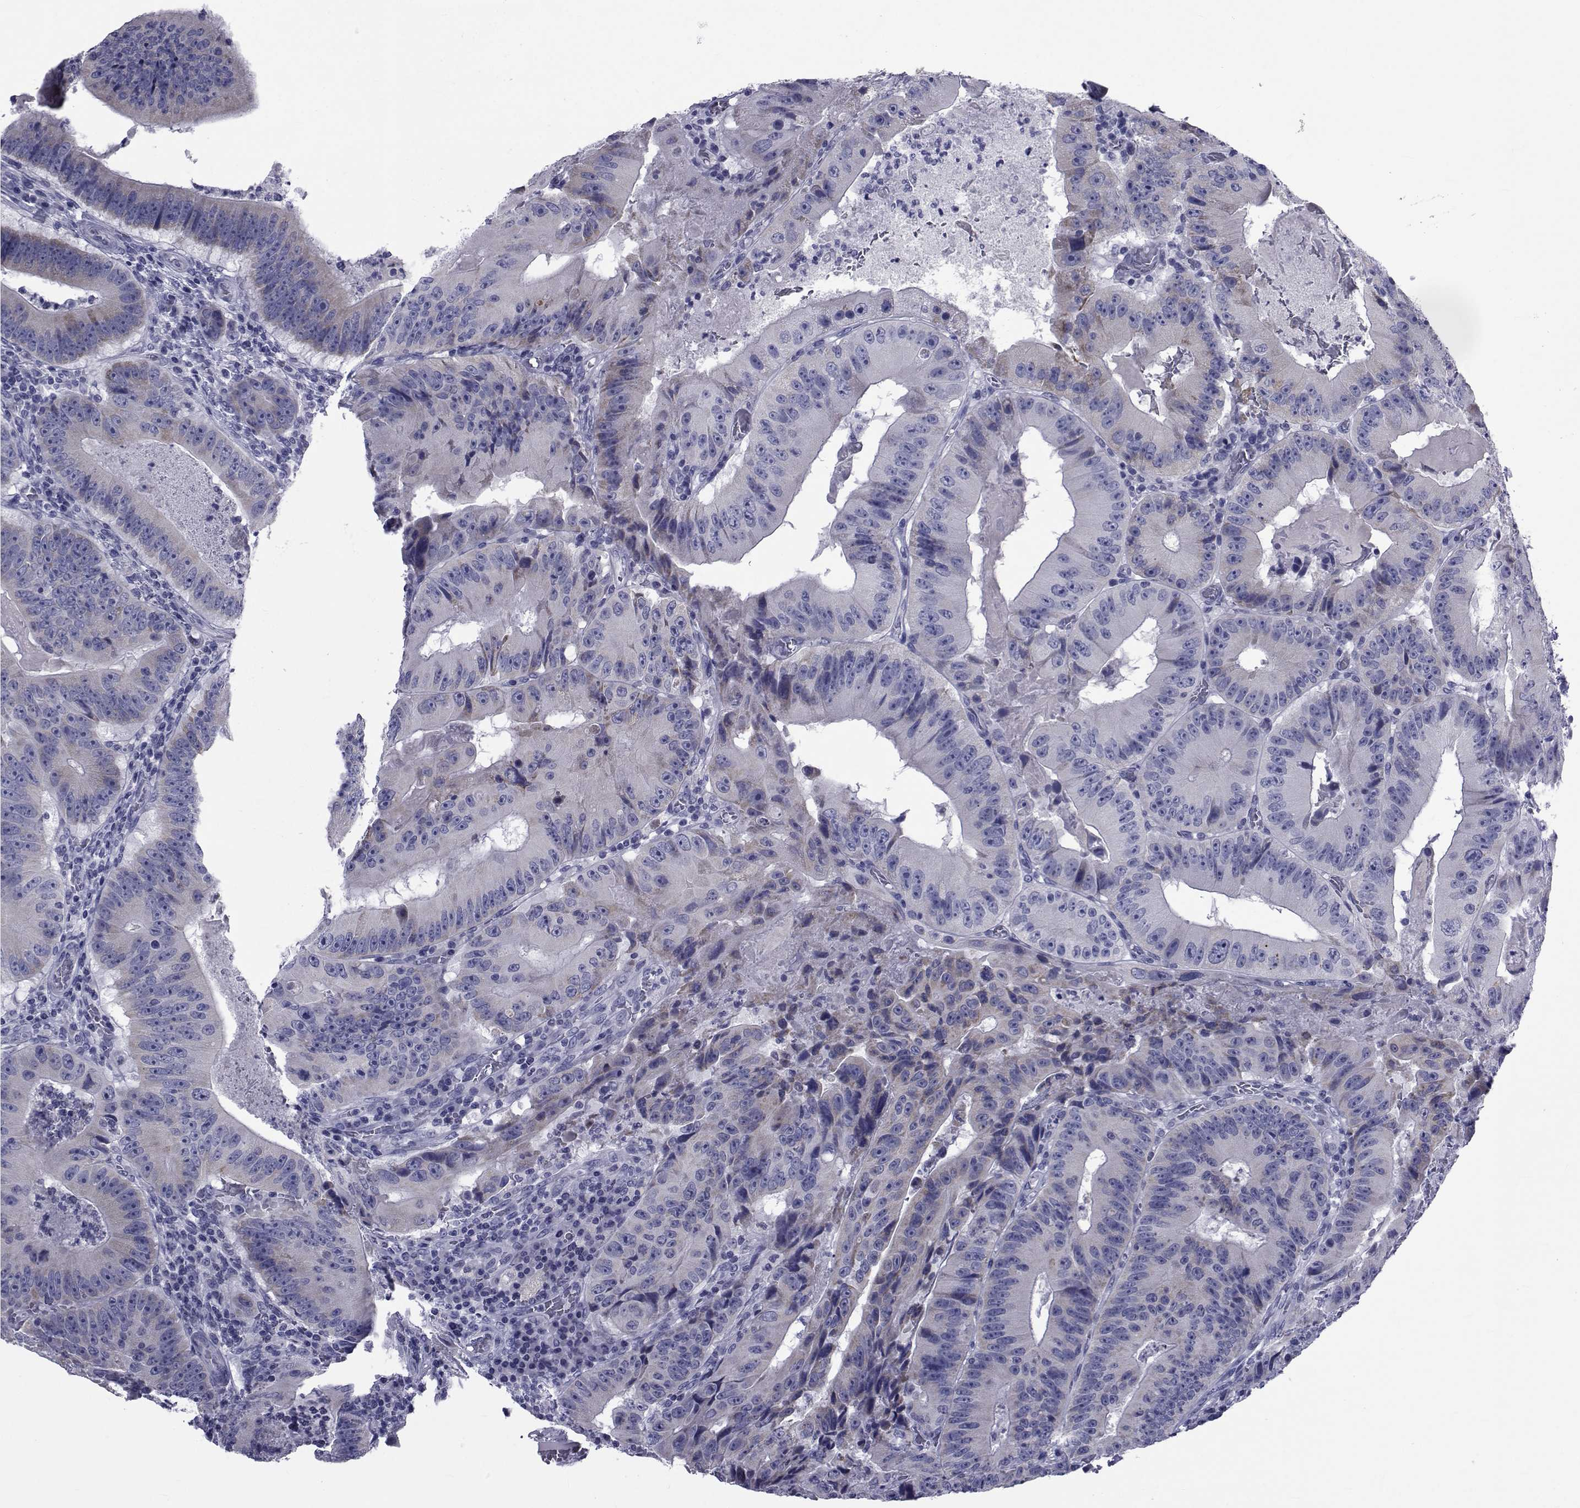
{"staining": {"intensity": "weak", "quantity": "<25%", "location": "cytoplasmic/membranous"}, "tissue": "colorectal cancer", "cell_type": "Tumor cells", "image_type": "cancer", "snomed": [{"axis": "morphology", "description": "Adenocarcinoma, NOS"}, {"axis": "topography", "description": "Colon"}], "caption": "Protein analysis of colorectal cancer (adenocarcinoma) reveals no significant expression in tumor cells. (DAB (3,3'-diaminobenzidine) immunohistochemistry visualized using brightfield microscopy, high magnification).", "gene": "GKAP1", "patient": {"sex": "female", "age": 86}}